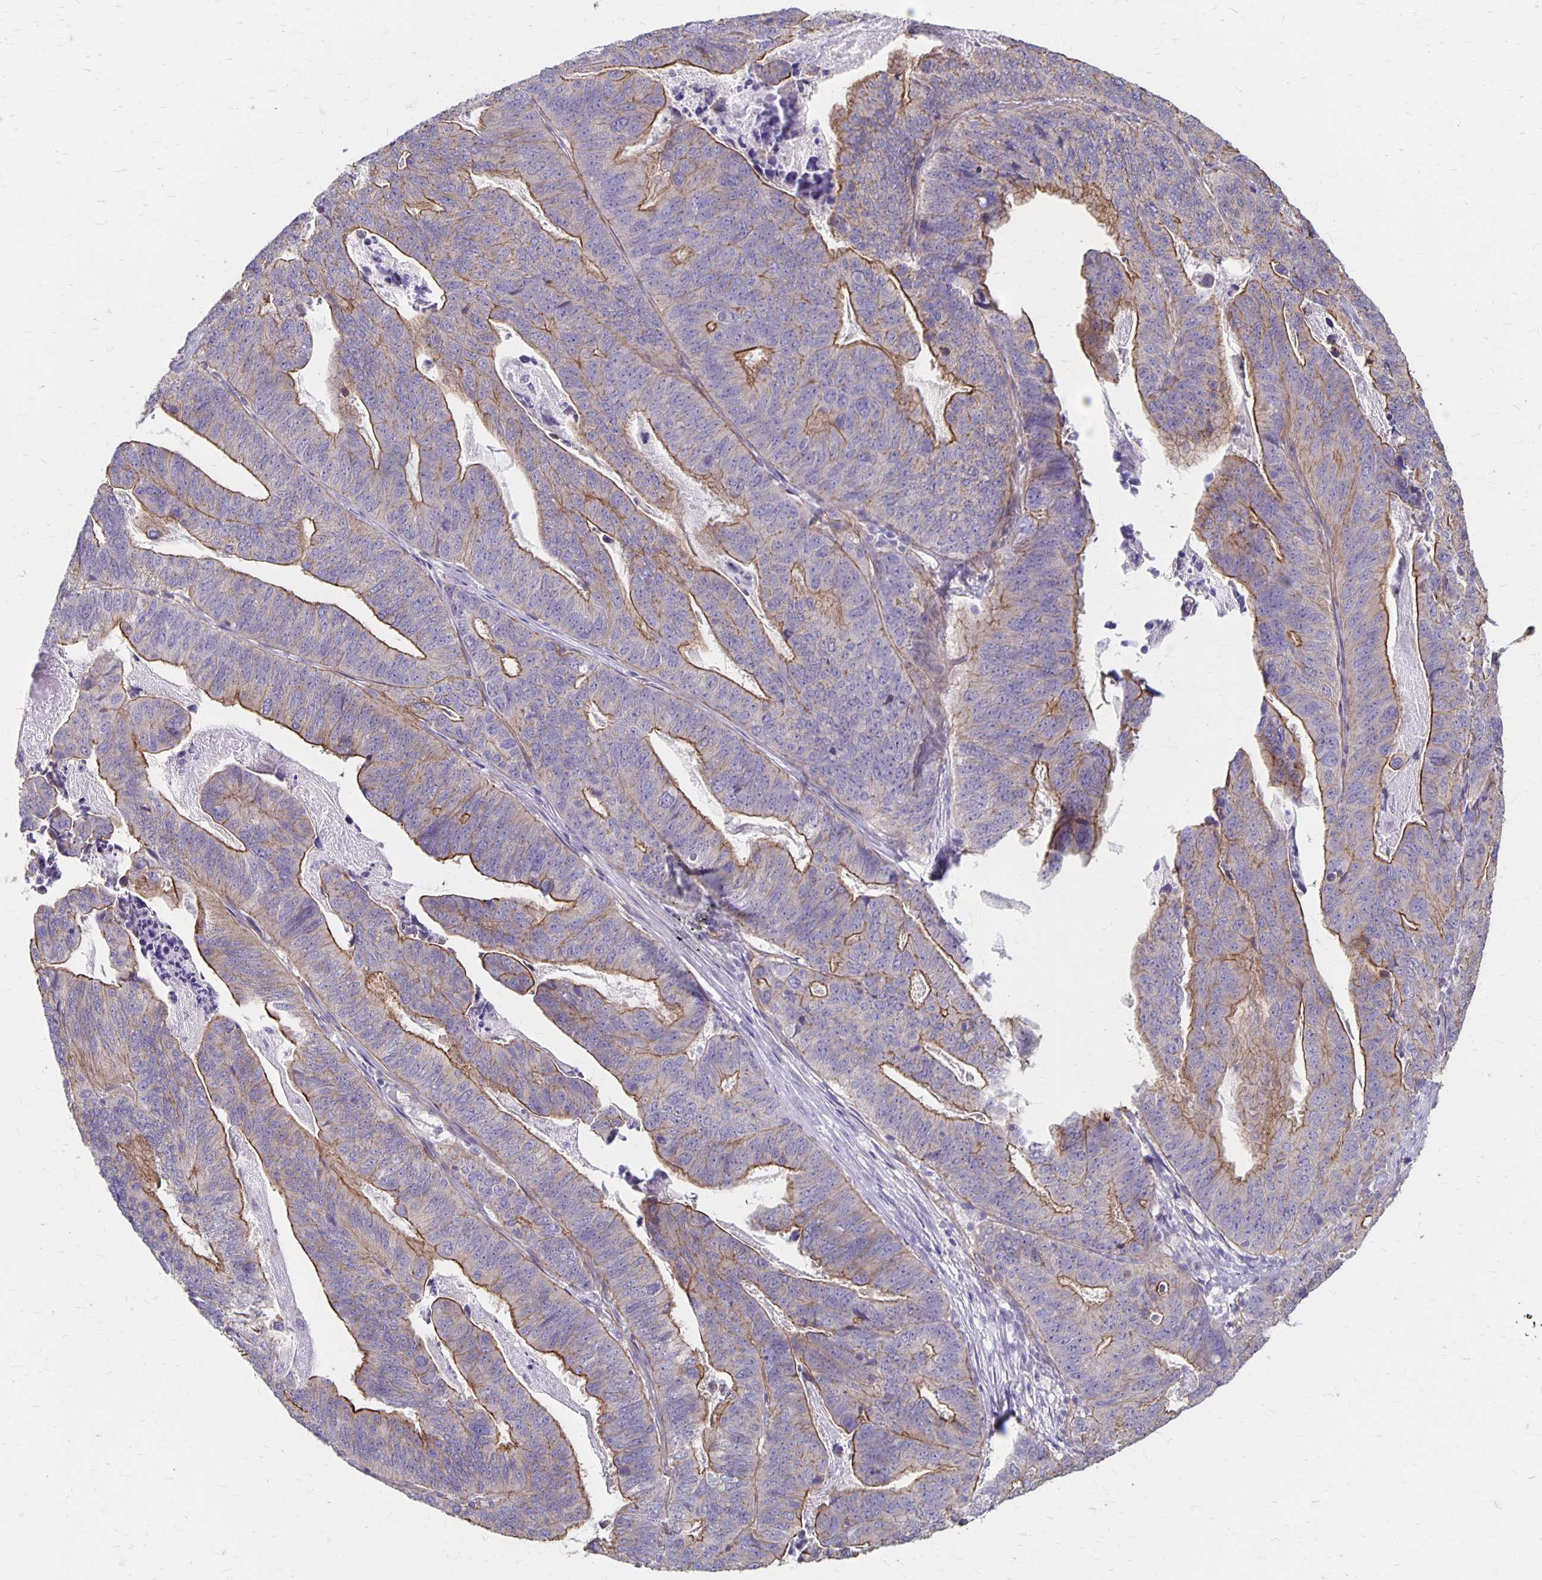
{"staining": {"intensity": "moderate", "quantity": "25%-75%", "location": "cytoplasmic/membranous"}, "tissue": "stomach cancer", "cell_type": "Tumor cells", "image_type": "cancer", "snomed": [{"axis": "morphology", "description": "Adenocarcinoma, NOS"}, {"axis": "topography", "description": "Stomach, upper"}], "caption": "Moderate cytoplasmic/membranous protein positivity is seen in about 25%-75% of tumor cells in stomach adenocarcinoma.", "gene": "PPP1R3E", "patient": {"sex": "female", "age": 67}}